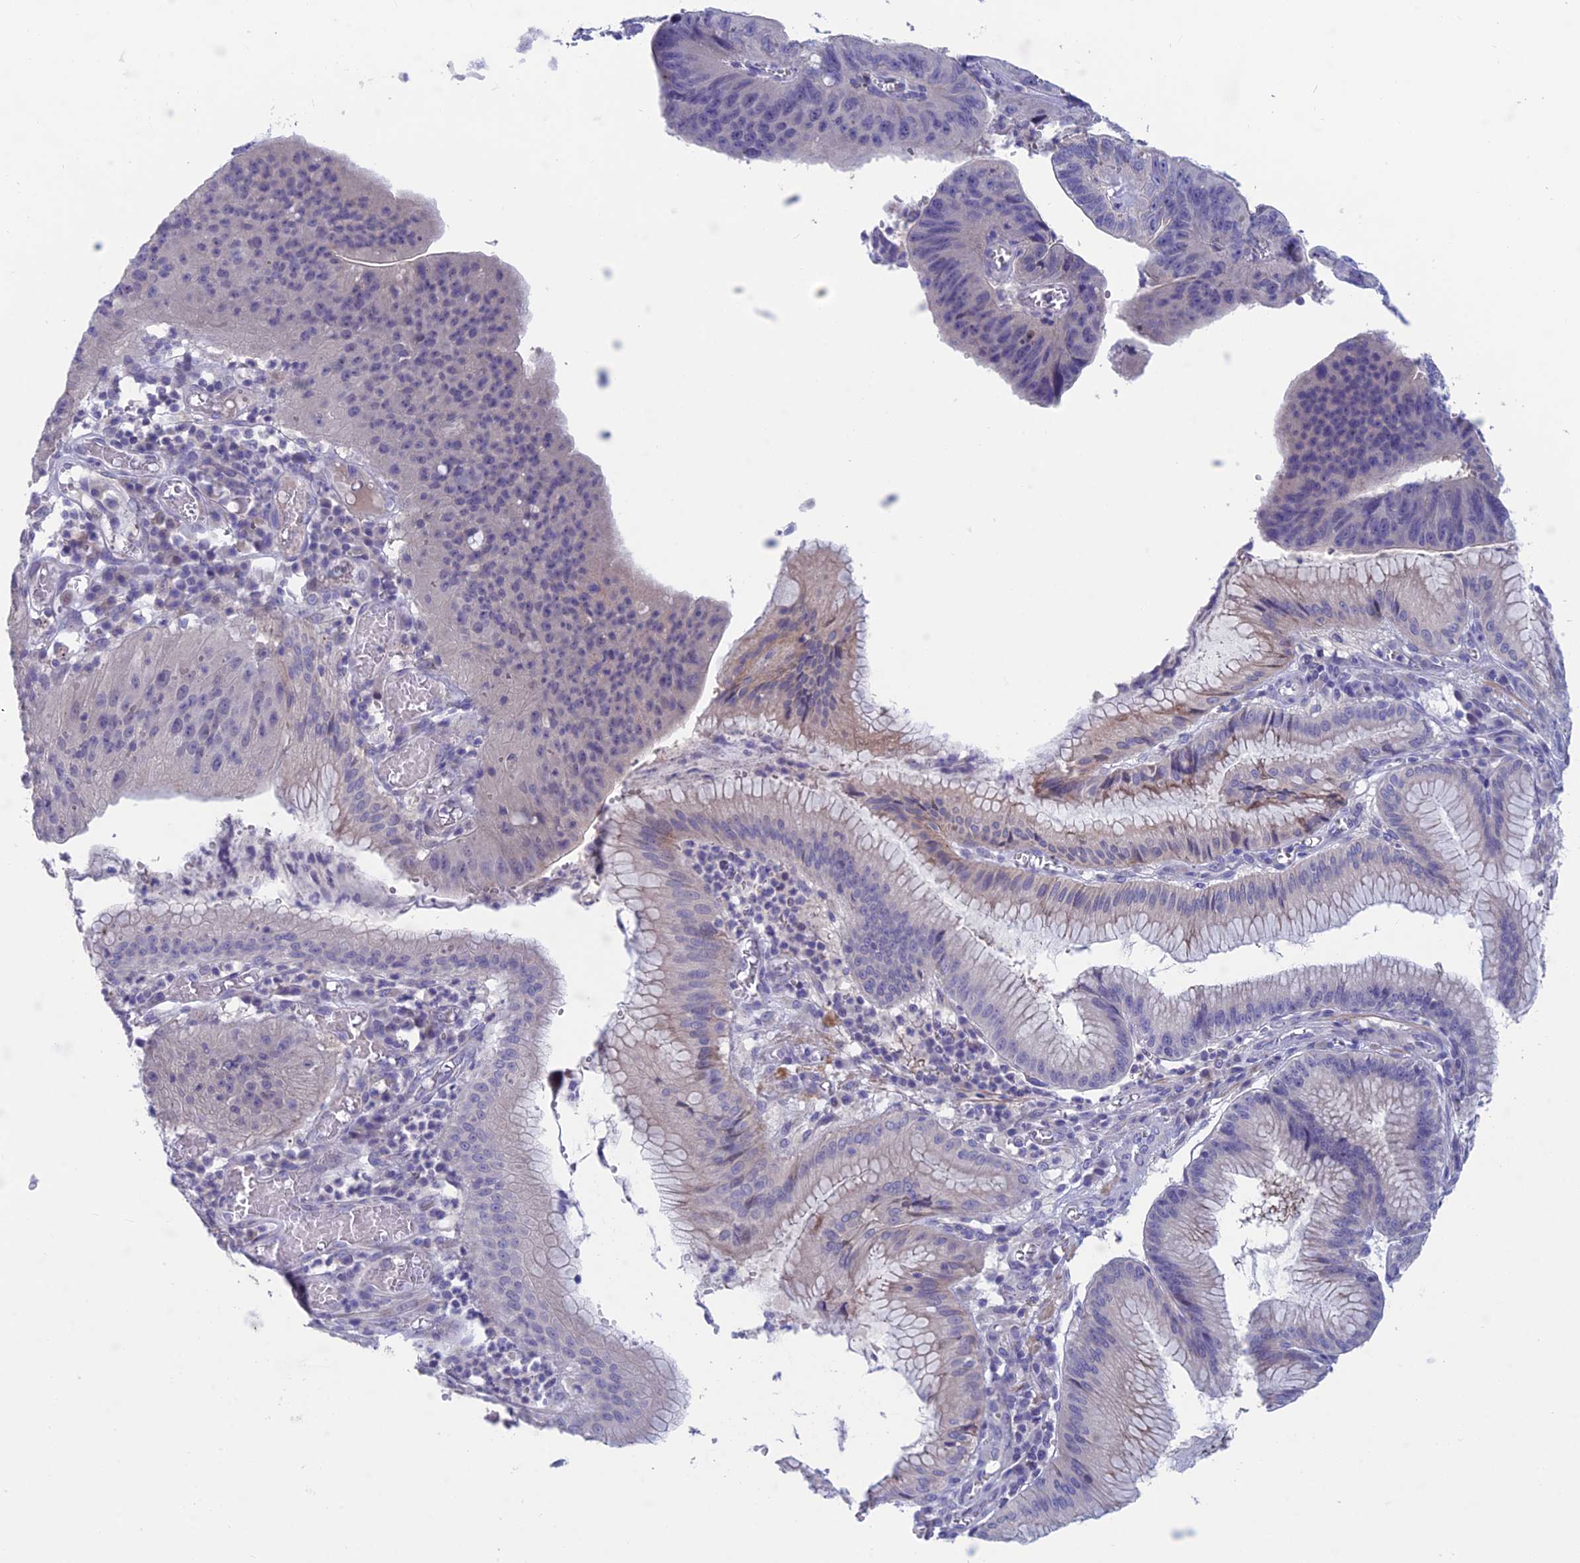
{"staining": {"intensity": "weak", "quantity": "<25%", "location": "cytoplasmic/membranous"}, "tissue": "stomach cancer", "cell_type": "Tumor cells", "image_type": "cancer", "snomed": [{"axis": "morphology", "description": "Adenocarcinoma, NOS"}, {"axis": "topography", "description": "Stomach"}], "caption": "This histopathology image is of stomach cancer (adenocarcinoma) stained with immunohistochemistry (IHC) to label a protein in brown with the nuclei are counter-stained blue. There is no positivity in tumor cells.", "gene": "XPO7", "patient": {"sex": "male", "age": 59}}